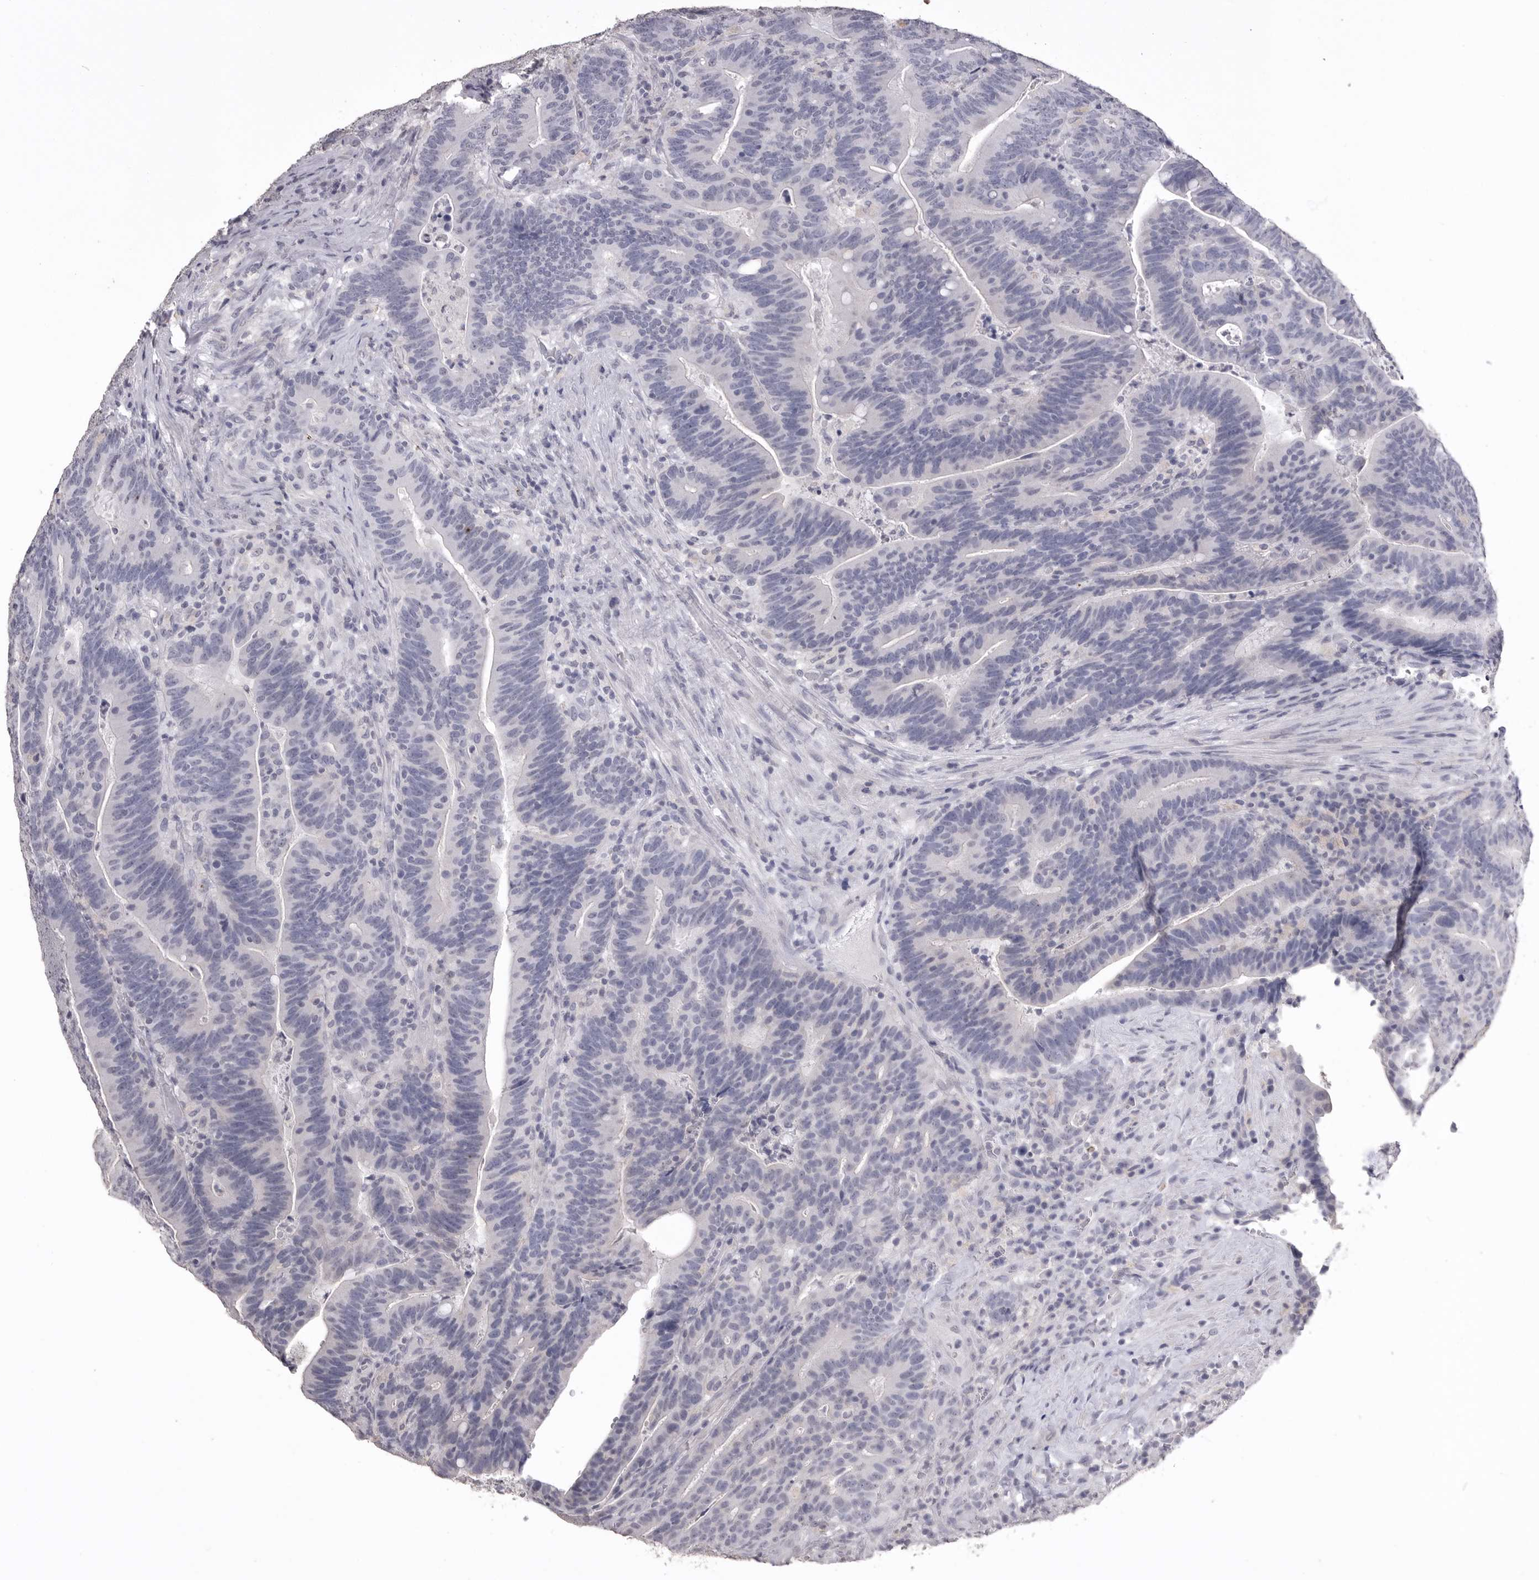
{"staining": {"intensity": "negative", "quantity": "none", "location": "none"}, "tissue": "colorectal cancer", "cell_type": "Tumor cells", "image_type": "cancer", "snomed": [{"axis": "morphology", "description": "Adenocarcinoma, NOS"}, {"axis": "topography", "description": "Colon"}], "caption": "DAB immunohistochemical staining of colorectal cancer shows no significant expression in tumor cells.", "gene": "ICAM5", "patient": {"sex": "female", "age": 66}}